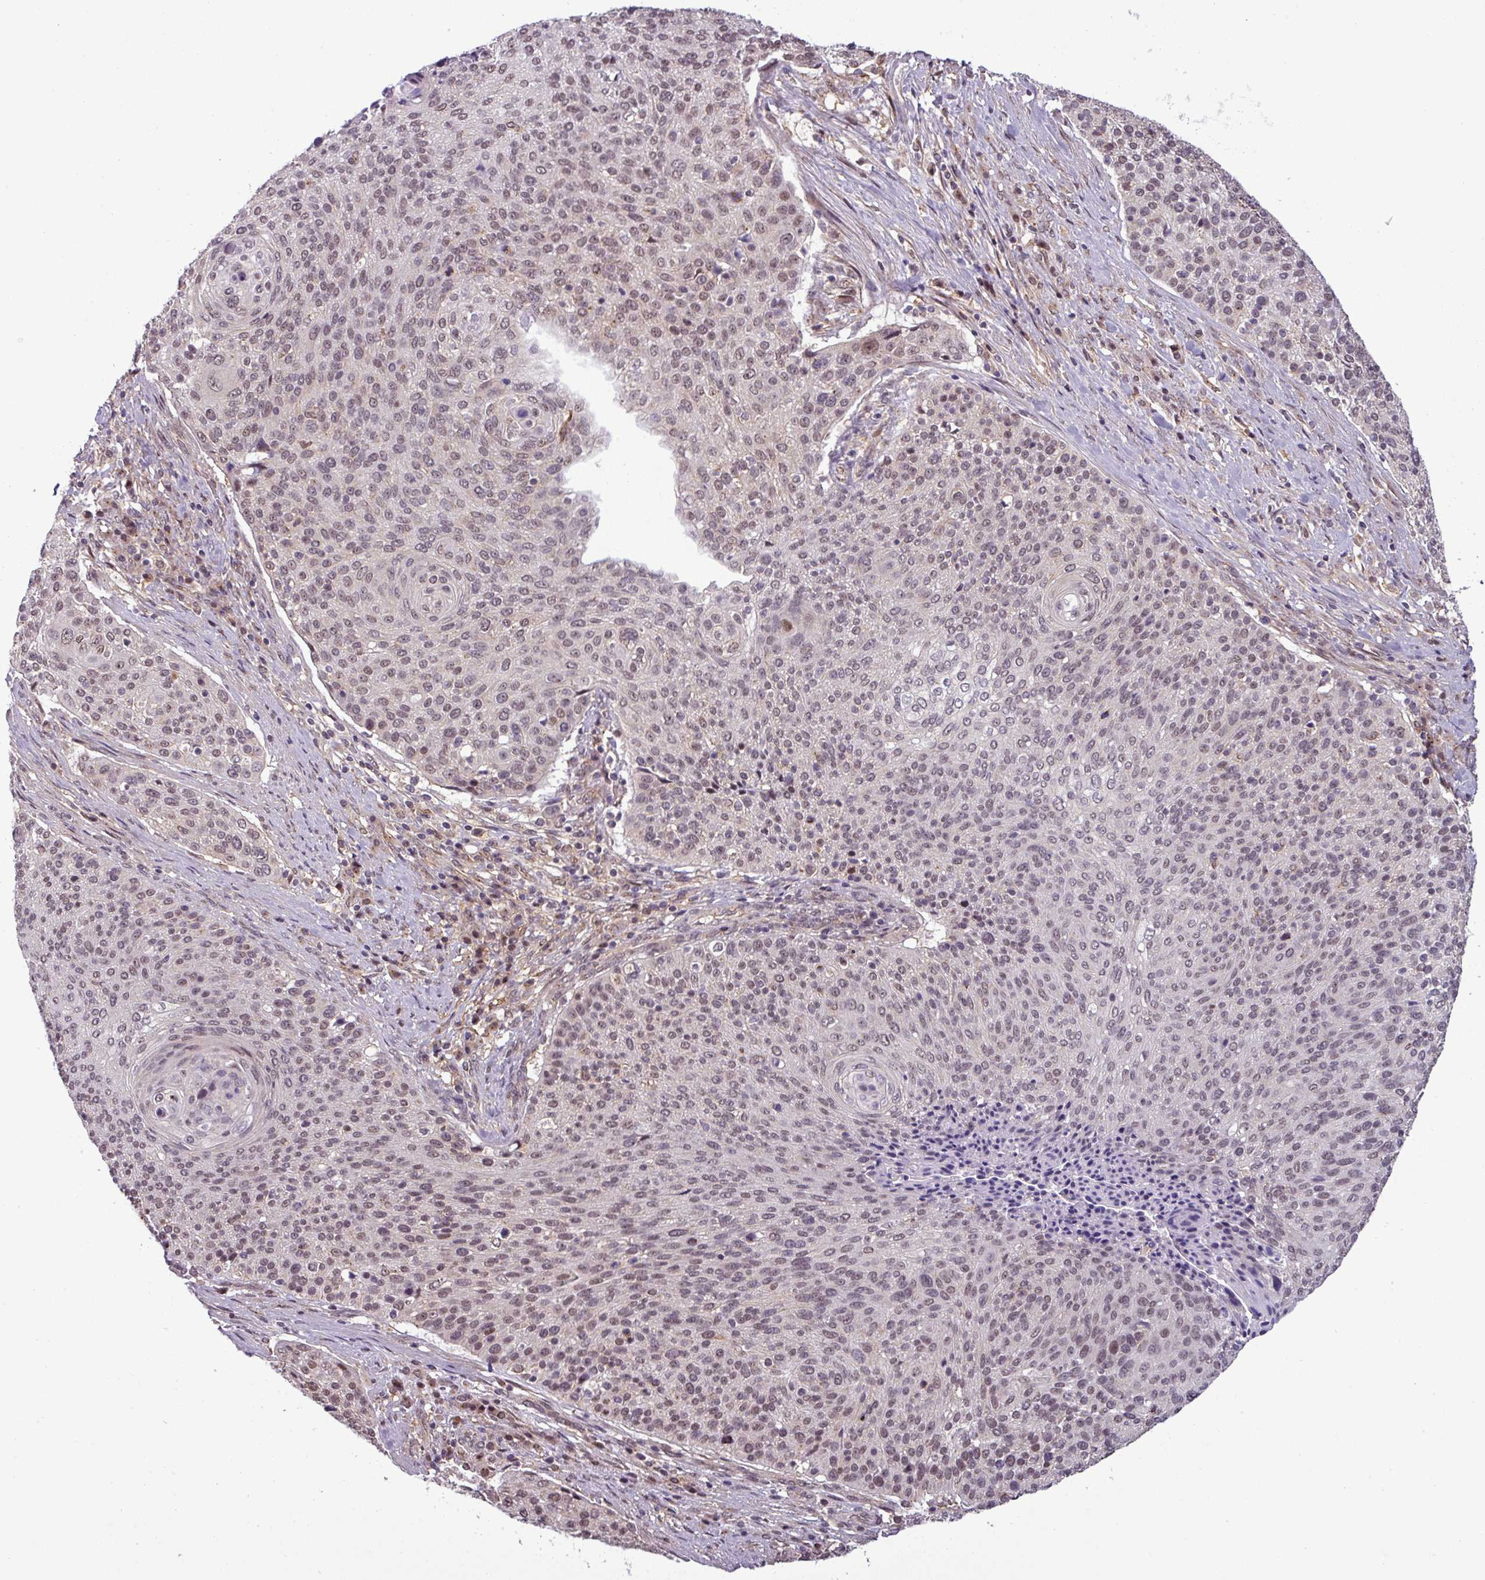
{"staining": {"intensity": "weak", "quantity": "25%-75%", "location": "nuclear"}, "tissue": "cervical cancer", "cell_type": "Tumor cells", "image_type": "cancer", "snomed": [{"axis": "morphology", "description": "Squamous cell carcinoma, NOS"}, {"axis": "topography", "description": "Cervix"}], "caption": "Cervical cancer stained with immunohistochemistry exhibits weak nuclear staining in about 25%-75% of tumor cells. The staining was performed using DAB (3,3'-diaminobenzidine), with brown indicating positive protein expression. Nuclei are stained blue with hematoxylin.", "gene": "NPFFR1", "patient": {"sex": "female", "age": 31}}